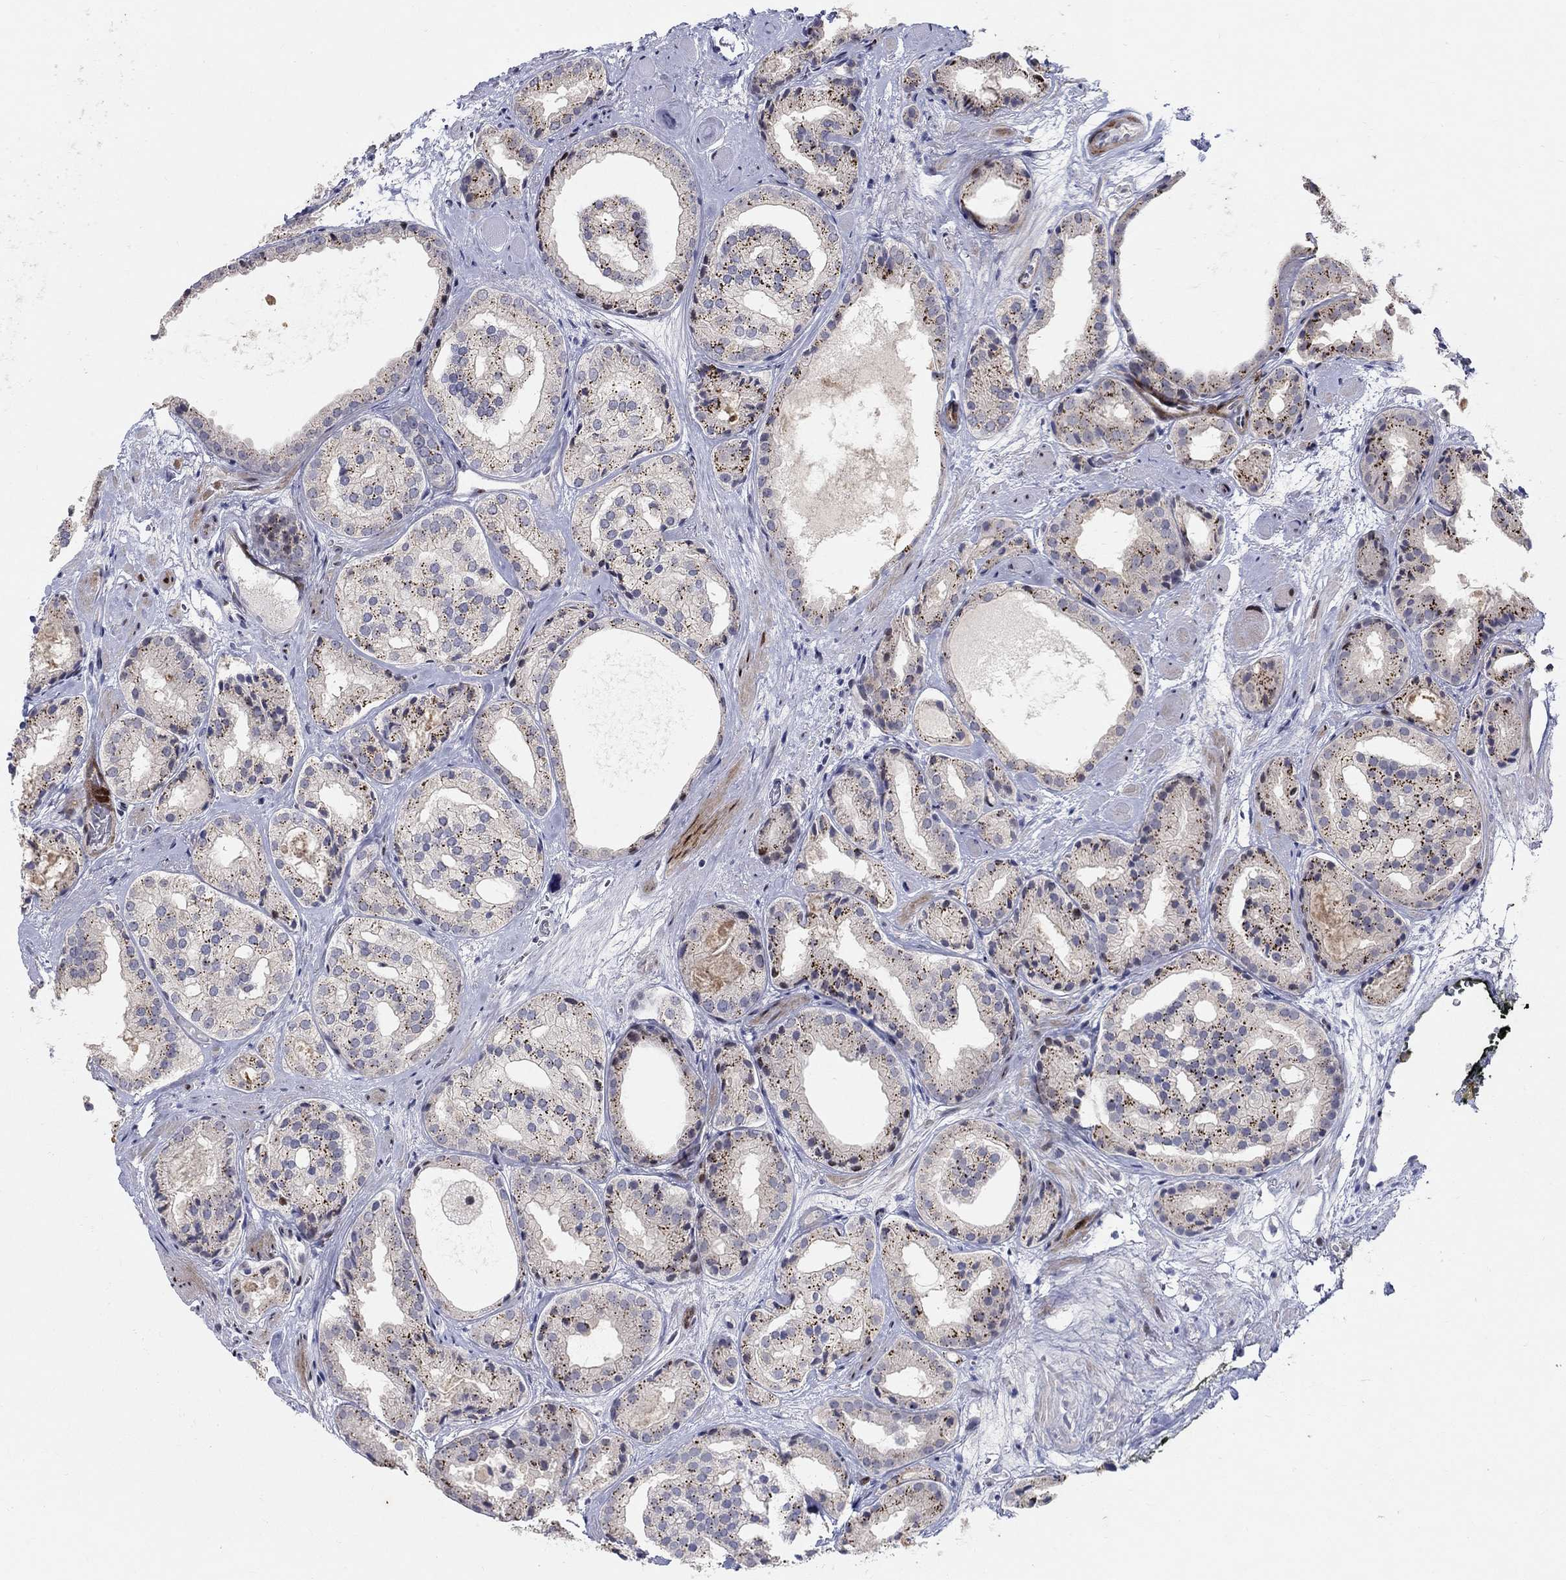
{"staining": {"intensity": "strong", "quantity": "<25%", "location": "cytoplasmic/membranous"}, "tissue": "prostate cancer", "cell_type": "Tumor cells", "image_type": "cancer", "snomed": [{"axis": "morphology", "description": "Adenocarcinoma, Low grade"}, {"axis": "topography", "description": "Prostate"}], "caption": "Human low-grade adenocarcinoma (prostate) stained with a protein marker reveals strong staining in tumor cells.", "gene": "RAPGEF5", "patient": {"sex": "male", "age": 69}}